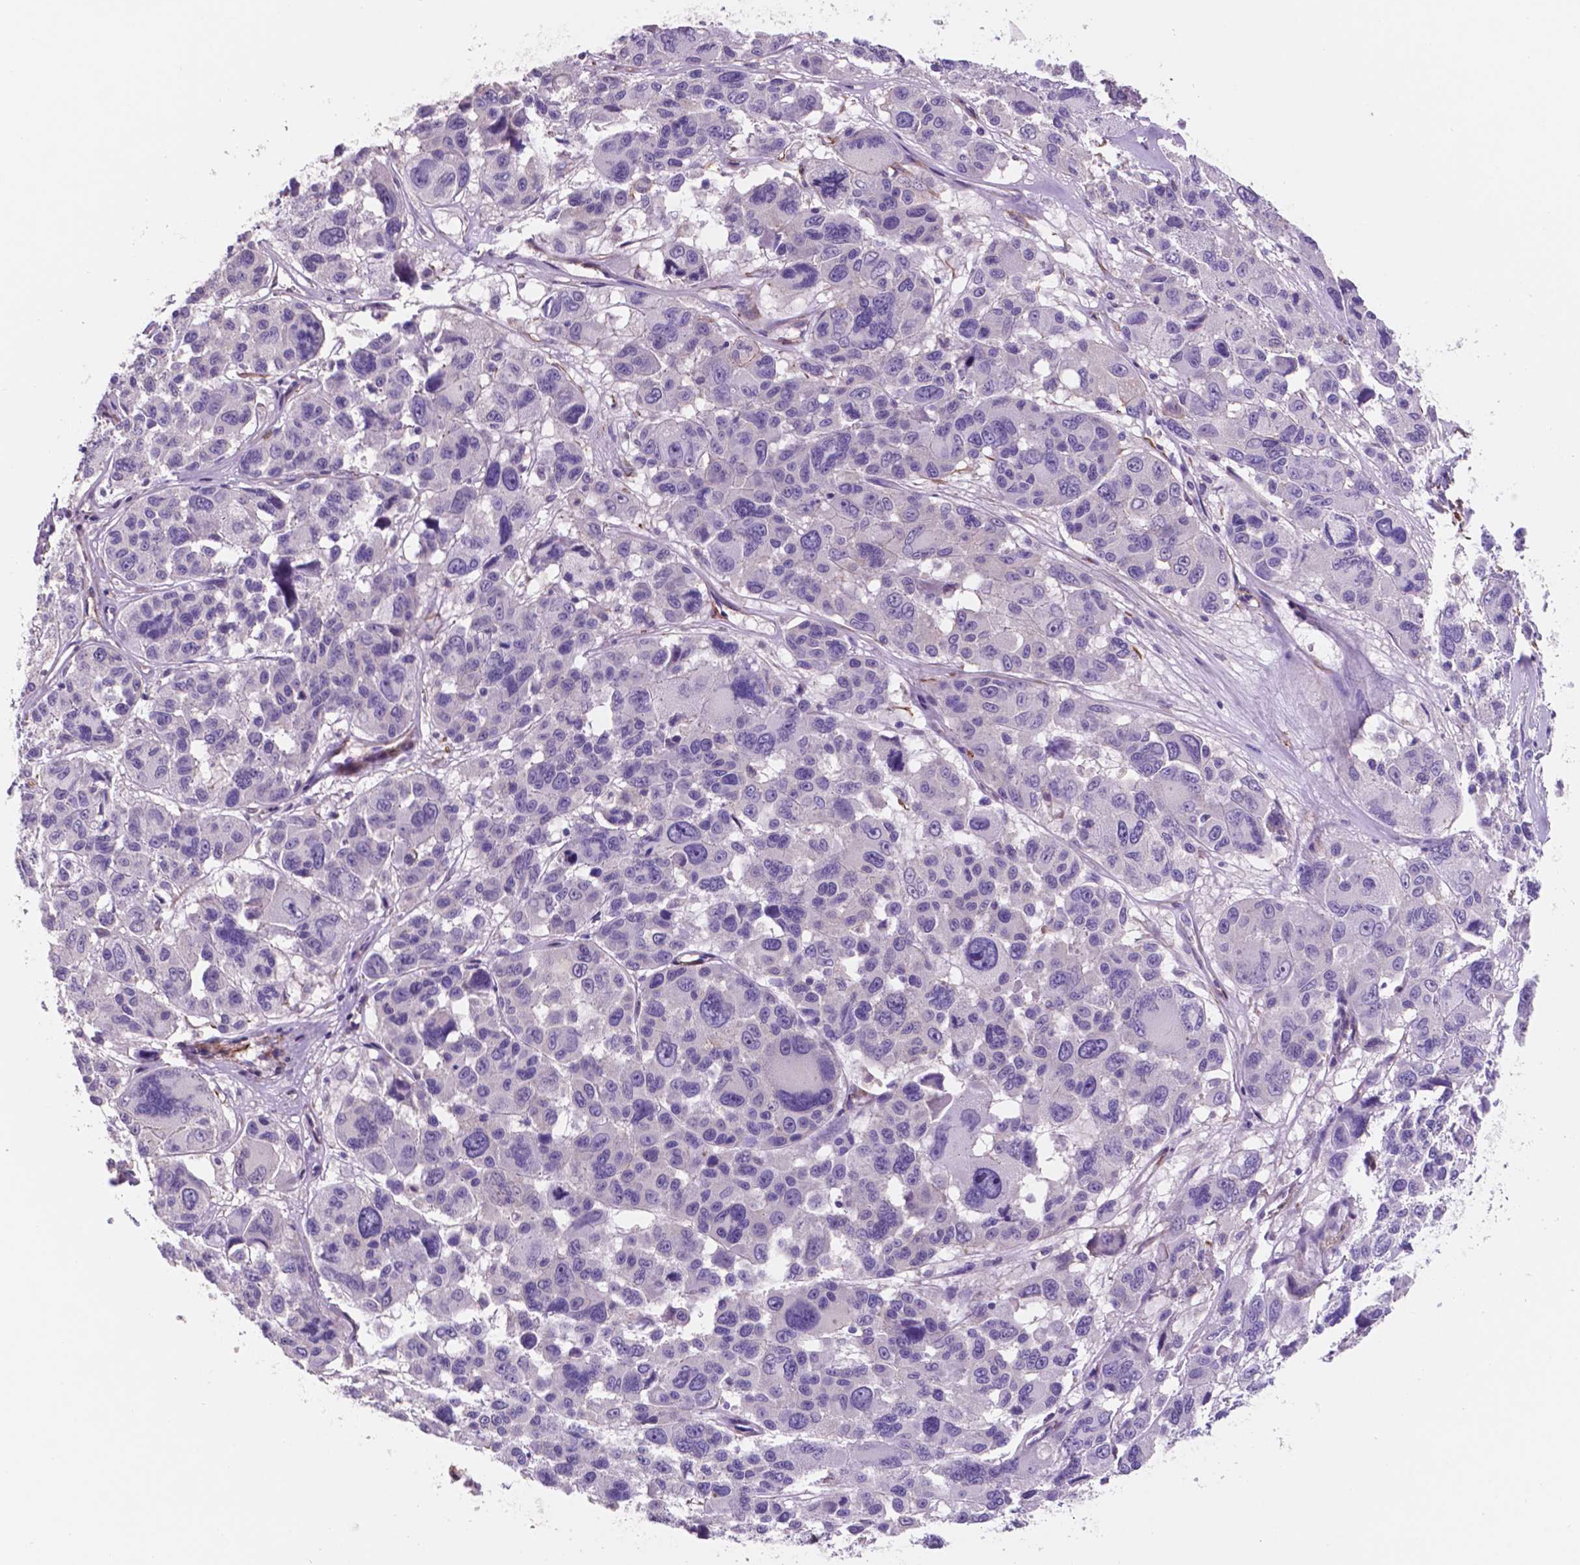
{"staining": {"intensity": "negative", "quantity": "none", "location": "none"}, "tissue": "melanoma", "cell_type": "Tumor cells", "image_type": "cancer", "snomed": [{"axis": "morphology", "description": "Malignant melanoma, NOS"}, {"axis": "topography", "description": "Skin"}], "caption": "Protein analysis of malignant melanoma shows no significant staining in tumor cells. (Stains: DAB (3,3'-diaminobenzidine) immunohistochemistry (IHC) with hematoxylin counter stain, Microscopy: brightfield microscopy at high magnification).", "gene": "TOR2A", "patient": {"sex": "female", "age": 66}}